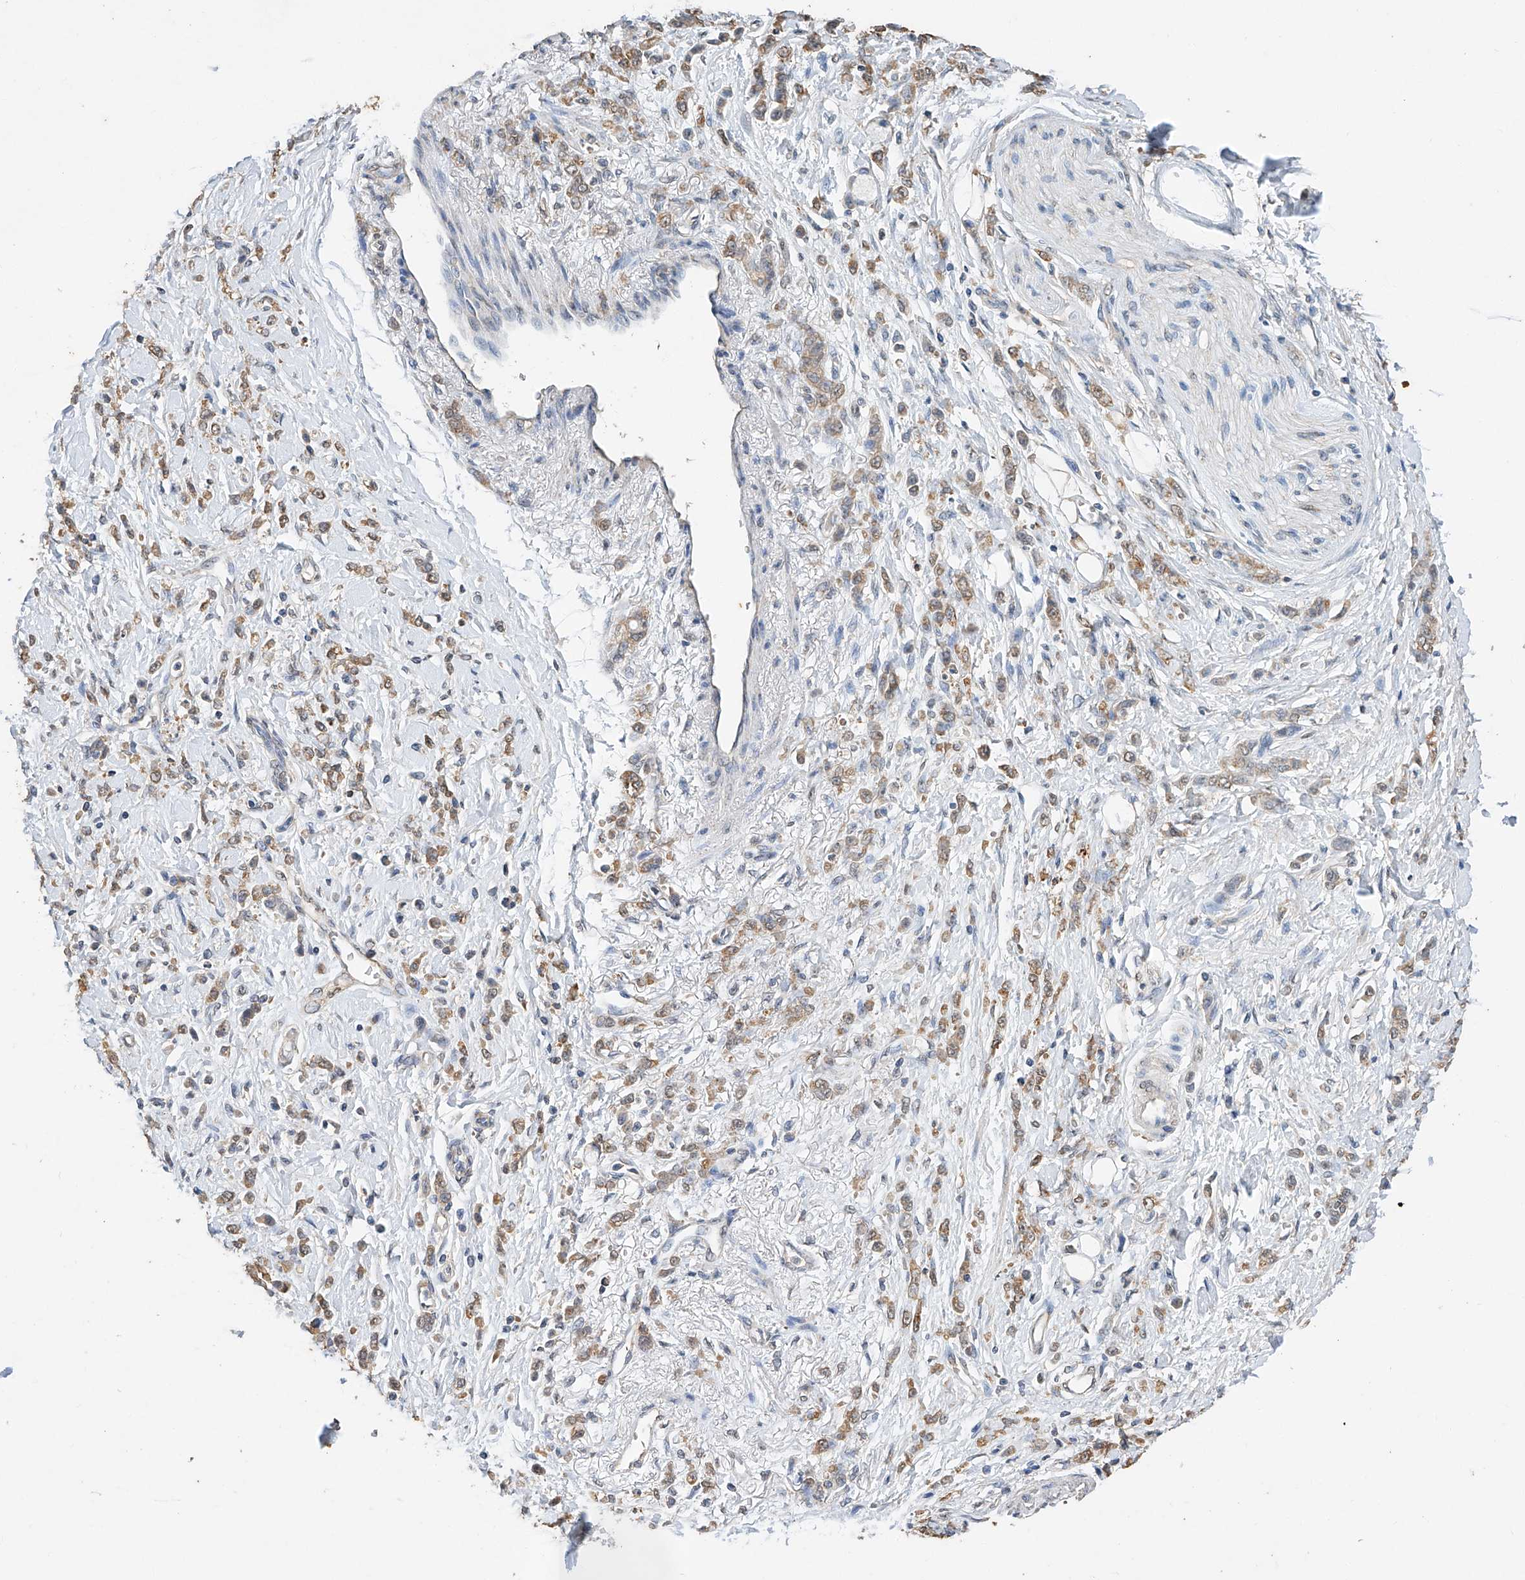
{"staining": {"intensity": "moderate", "quantity": ">75%", "location": "cytoplasmic/membranous"}, "tissue": "stomach cancer", "cell_type": "Tumor cells", "image_type": "cancer", "snomed": [{"axis": "morphology", "description": "Normal tissue, NOS"}, {"axis": "morphology", "description": "Adenocarcinoma, NOS"}, {"axis": "topography", "description": "Stomach"}], "caption": "Immunohistochemistry (DAB (3,3'-diaminobenzidine)) staining of human adenocarcinoma (stomach) reveals moderate cytoplasmic/membranous protein expression in about >75% of tumor cells.", "gene": "CERS4", "patient": {"sex": "male", "age": 82}}